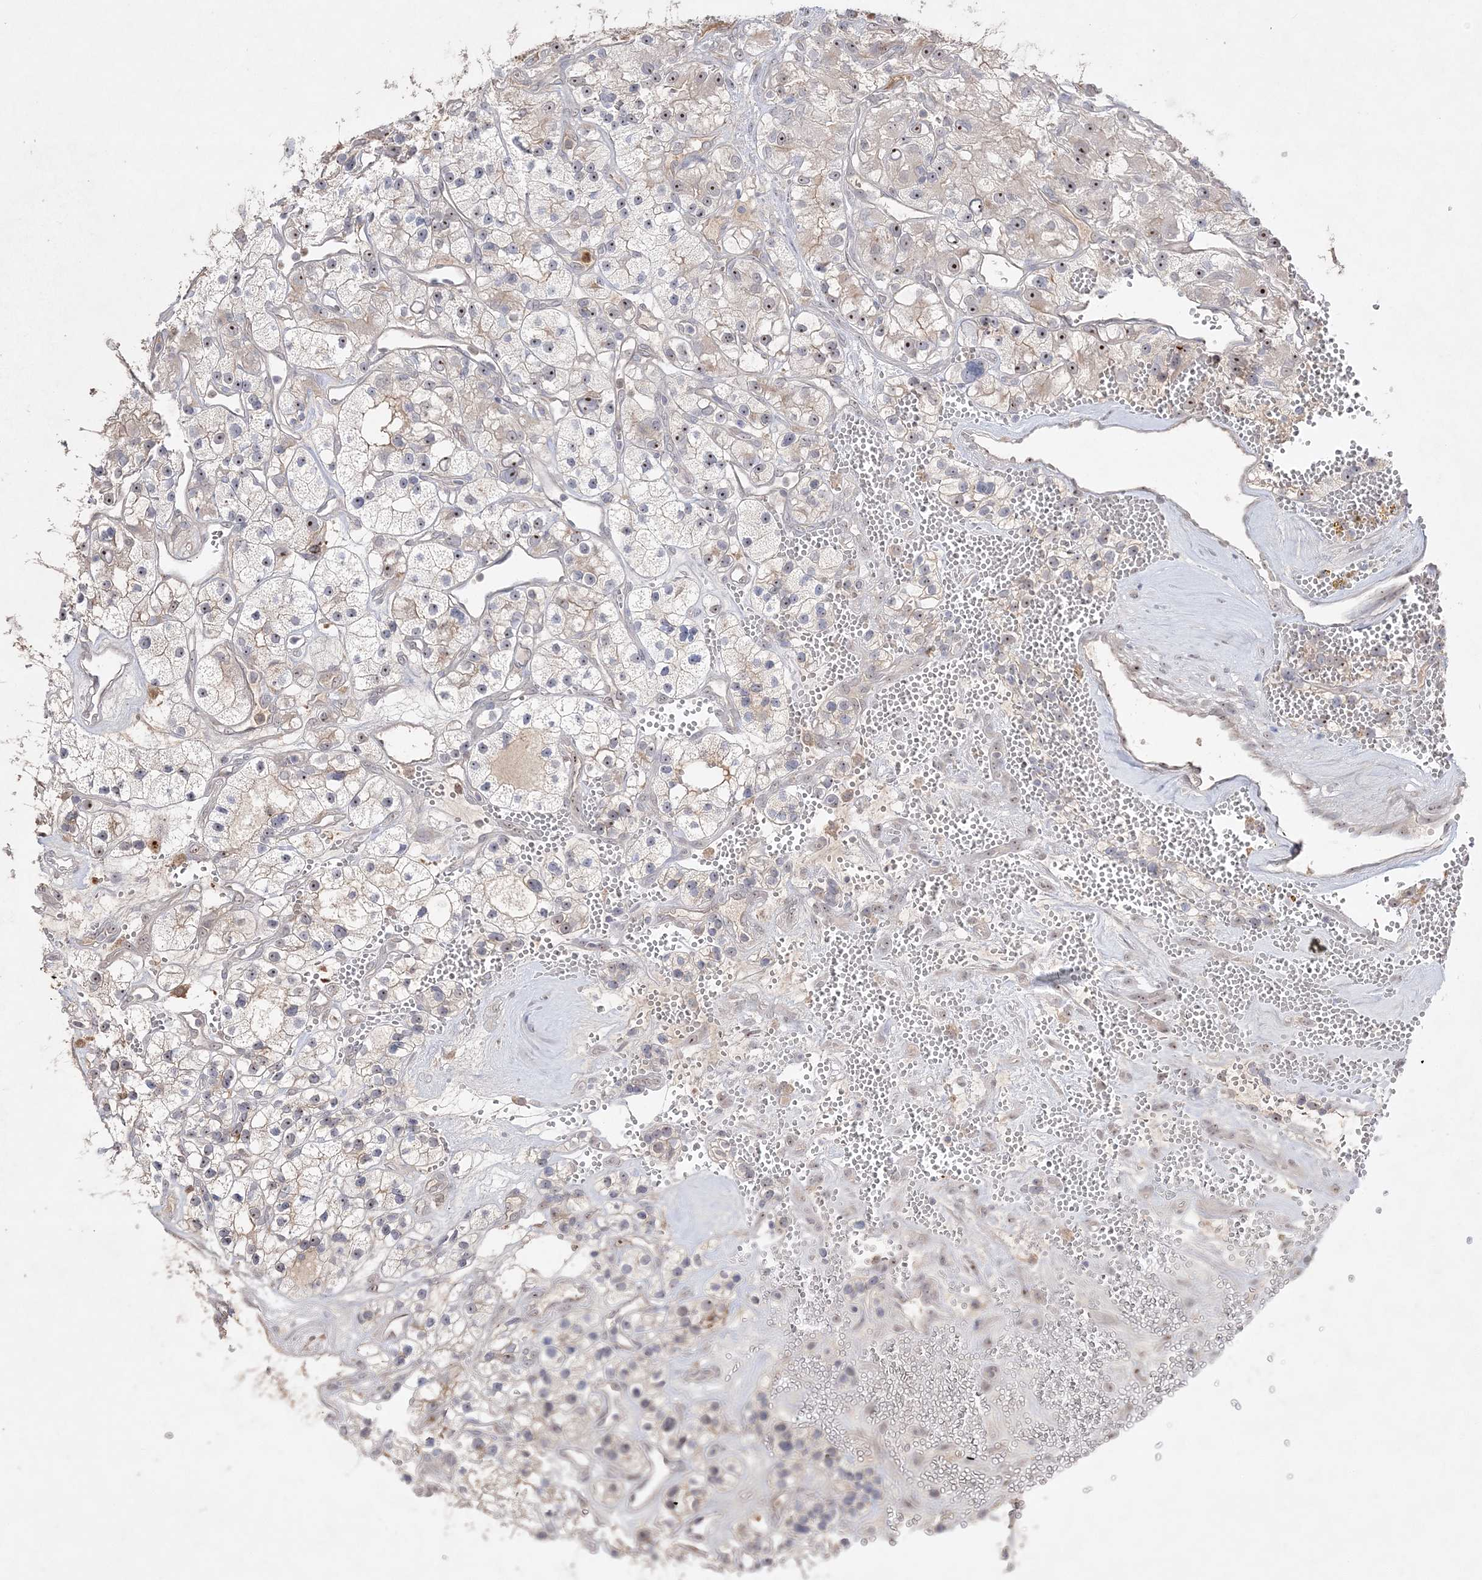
{"staining": {"intensity": "moderate", "quantity": "<25%", "location": "nuclear"}, "tissue": "renal cancer", "cell_type": "Tumor cells", "image_type": "cancer", "snomed": [{"axis": "morphology", "description": "Adenocarcinoma, NOS"}, {"axis": "topography", "description": "Kidney"}], "caption": "Moderate nuclear protein staining is present in approximately <25% of tumor cells in adenocarcinoma (renal). (DAB (3,3'-diaminobenzidine) IHC with brightfield microscopy, high magnification).", "gene": "NOP16", "patient": {"sex": "female", "age": 57}}